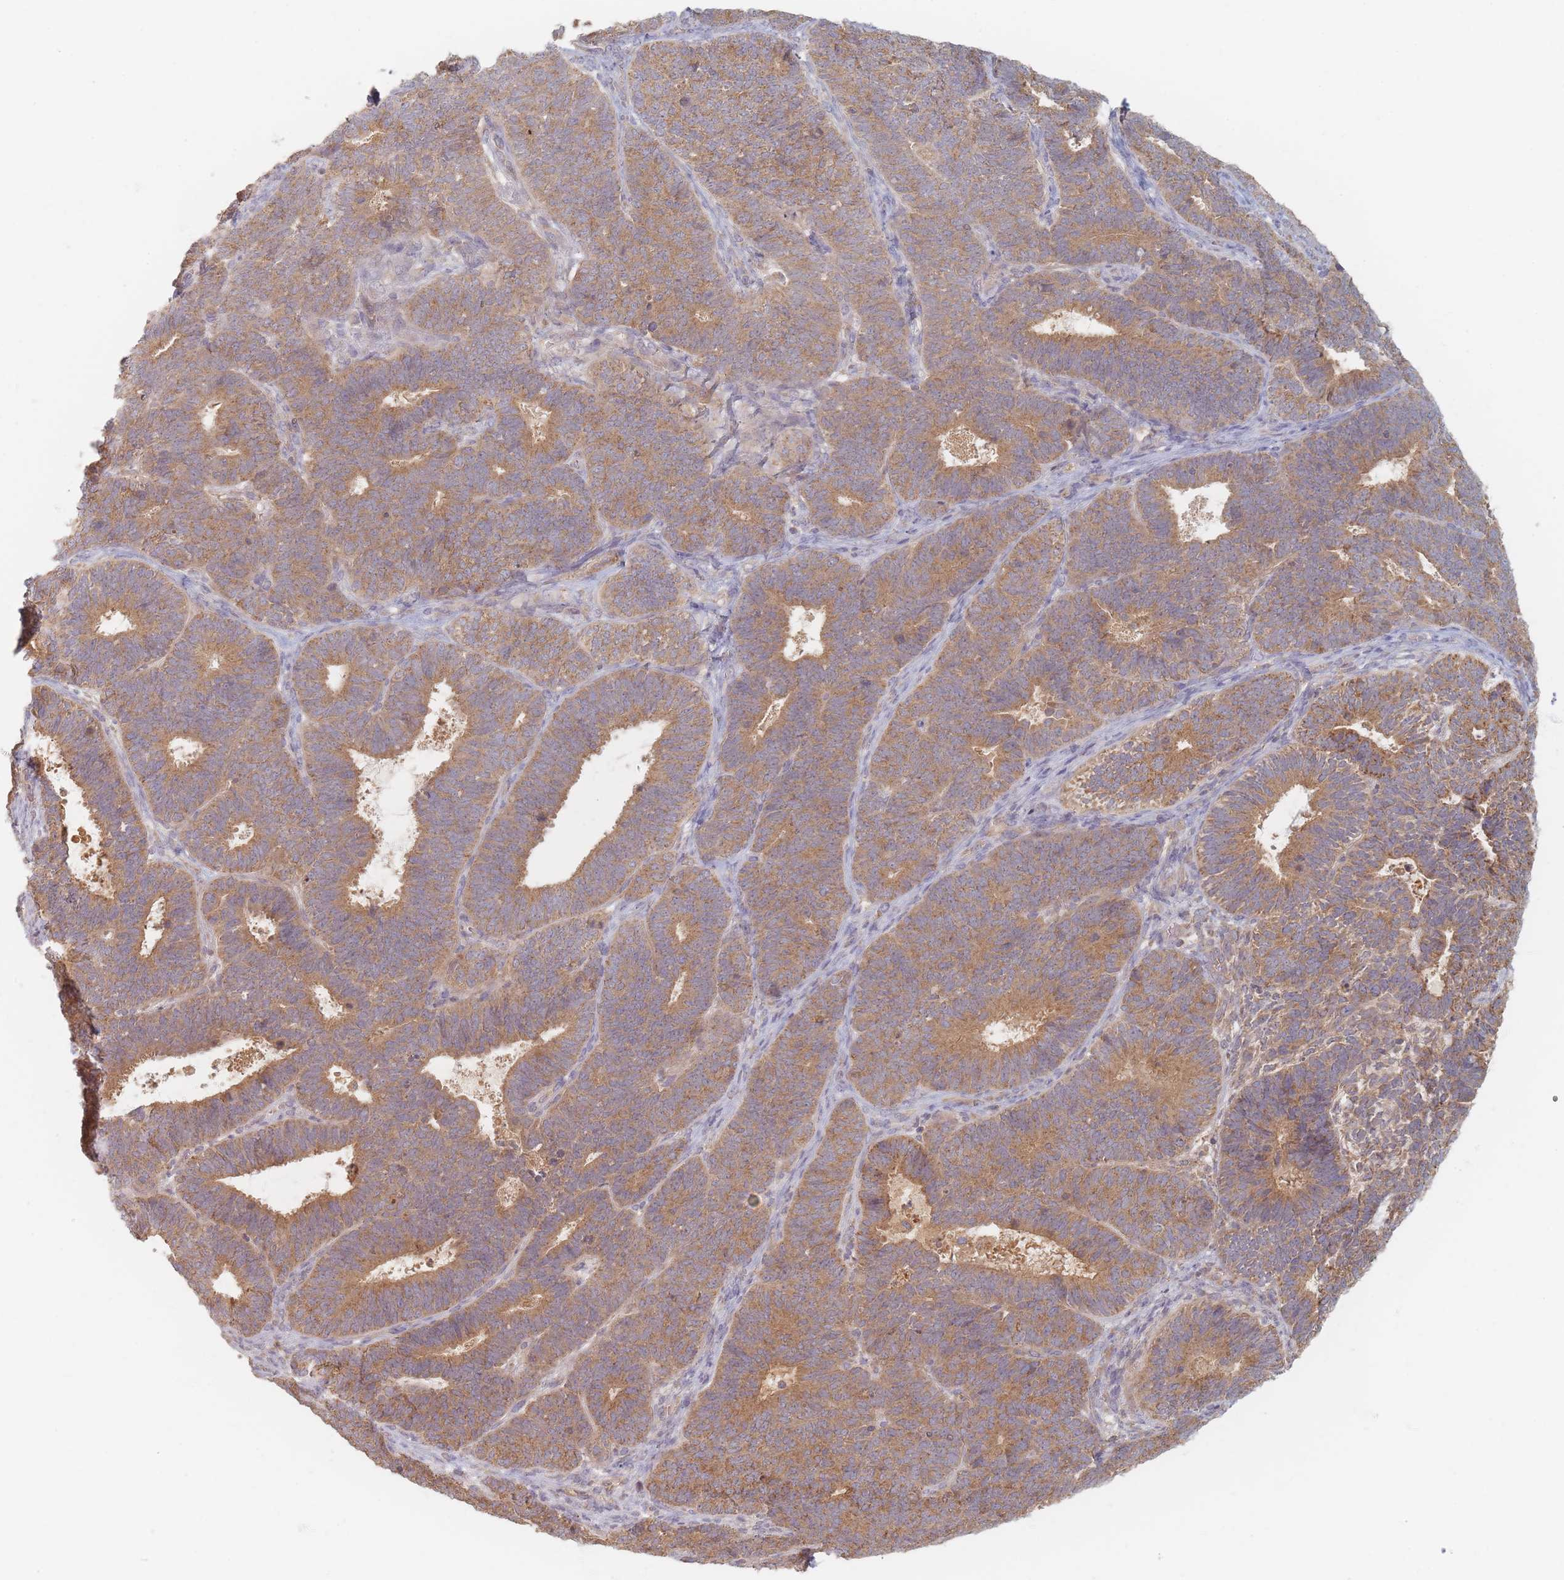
{"staining": {"intensity": "moderate", "quantity": ">75%", "location": "cytoplasmic/membranous"}, "tissue": "endometrial cancer", "cell_type": "Tumor cells", "image_type": "cancer", "snomed": [{"axis": "morphology", "description": "Adenocarcinoma, NOS"}, {"axis": "topography", "description": "Endometrium"}], "caption": "The micrograph displays staining of endometrial cancer (adenocarcinoma), revealing moderate cytoplasmic/membranous protein positivity (brown color) within tumor cells. The protein is shown in brown color, while the nuclei are stained blue.", "gene": "SLC35F3", "patient": {"sex": "female", "age": 70}}